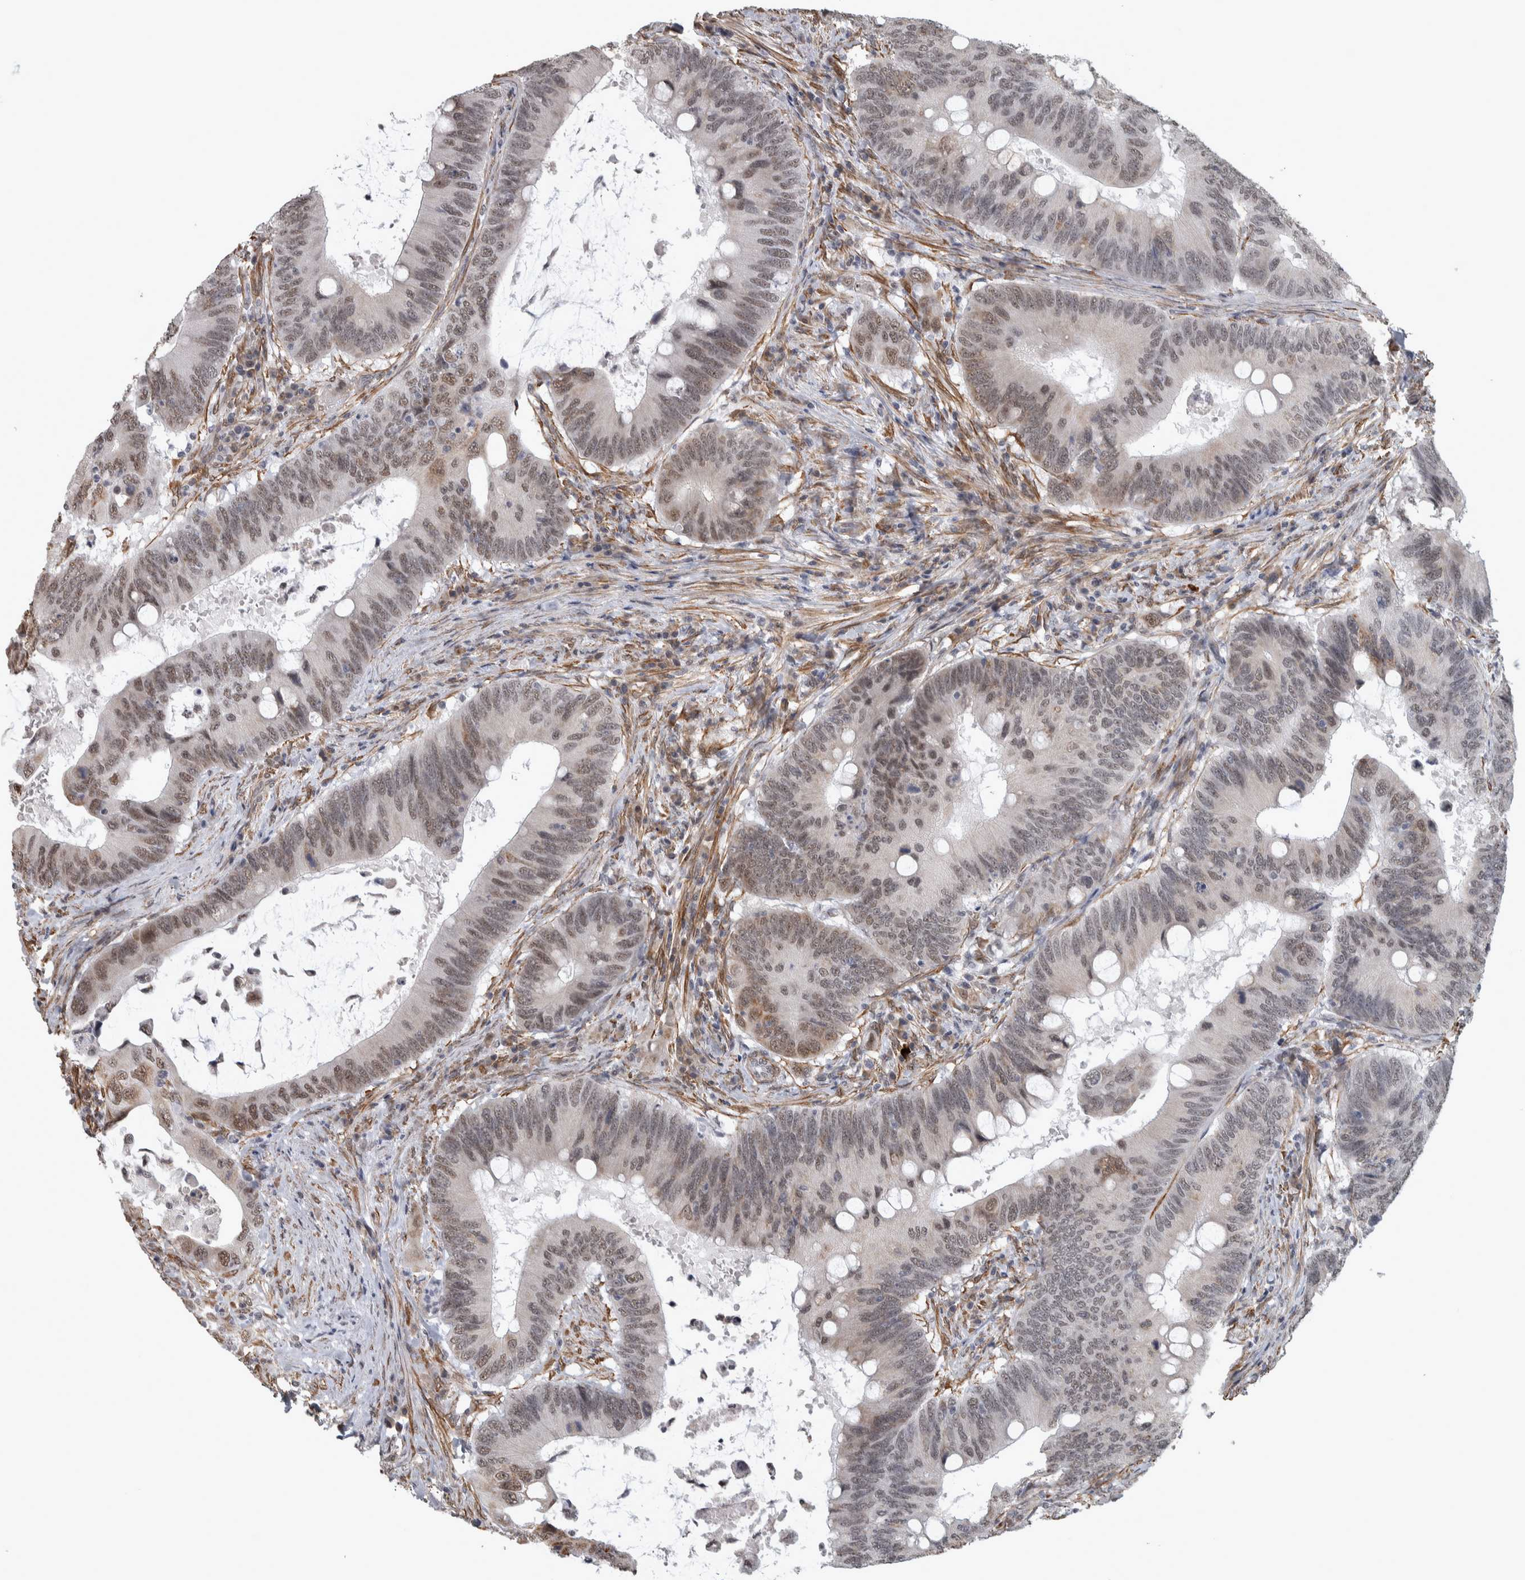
{"staining": {"intensity": "weak", "quantity": "25%-75%", "location": "nuclear"}, "tissue": "colorectal cancer", "cell_type": "Tumor cells", "image_type": "cancer", "snomed": [{"axis": "morphology", "description": "Adenocarcinoma, NOS"}, {"axis": "topography", "description": "Colon"}], "caption": "Tumor cells demonstrate low levels of weak nuclear positivity in about 25%-75% of cells in adenocarcinoma (colorectal).", "gene": "DDX42", "patient": {"sex": "male", "age": 71}}